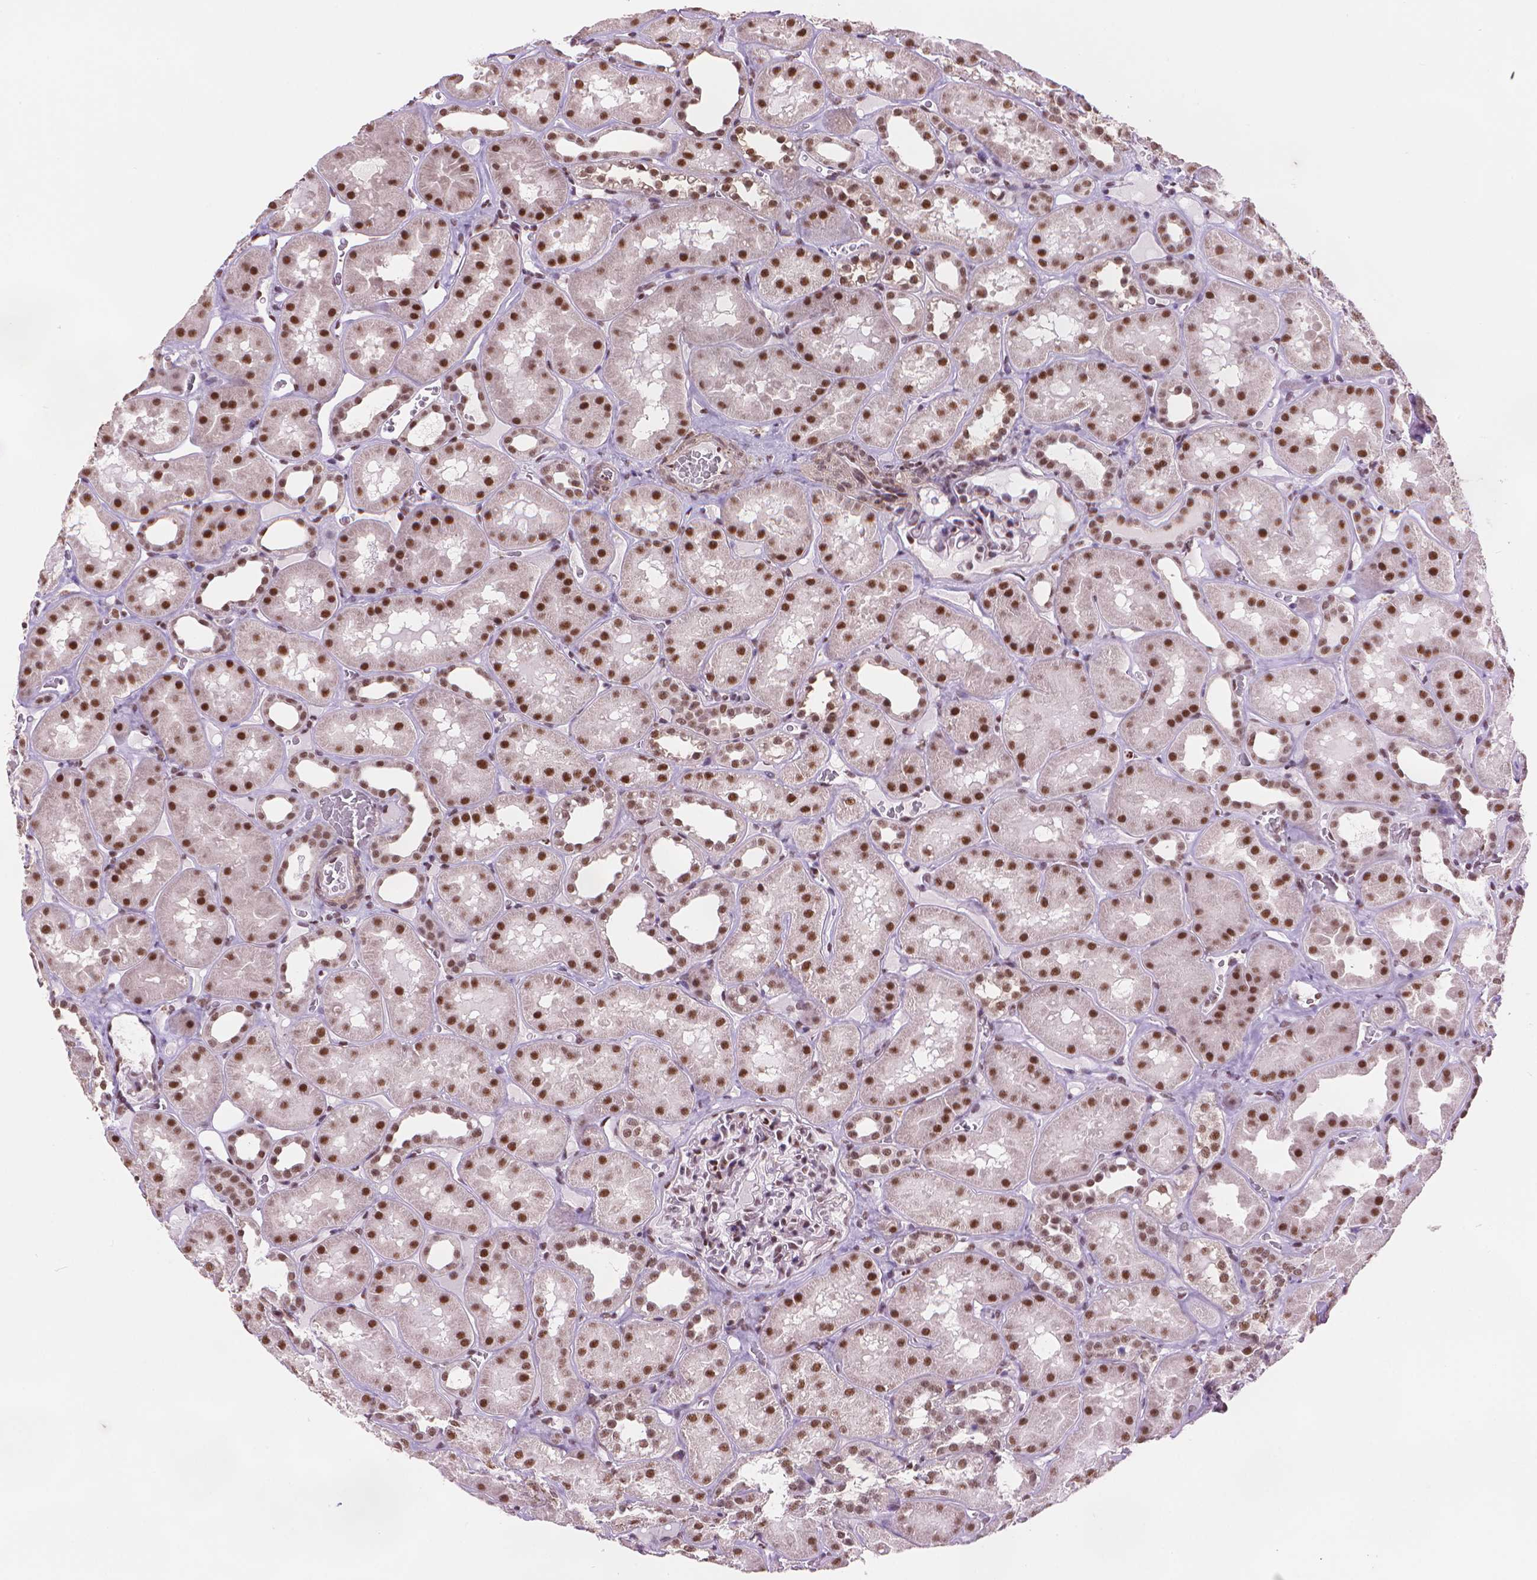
{"staining": {"intensity": "moderate", "quantity": "<25%", "location": "nuclear"}, "tissue": "kidney", "cell_type": "Cells in glomeruli", "image_type": "normal", "snomed": [{"axis": "morphology", "description": "Normal tissue, NOS"}, {"axis": "topography", "description": "Kidney"}], "caption": "Immunohistochemical staining of benign human kidney reveals moderate nuclear protein expression in approximately <25% of cells in glomeruli. Nuclei are stained in blue.", "gene": "UBN1", "patient": {"sex": "female", "age": 41}}